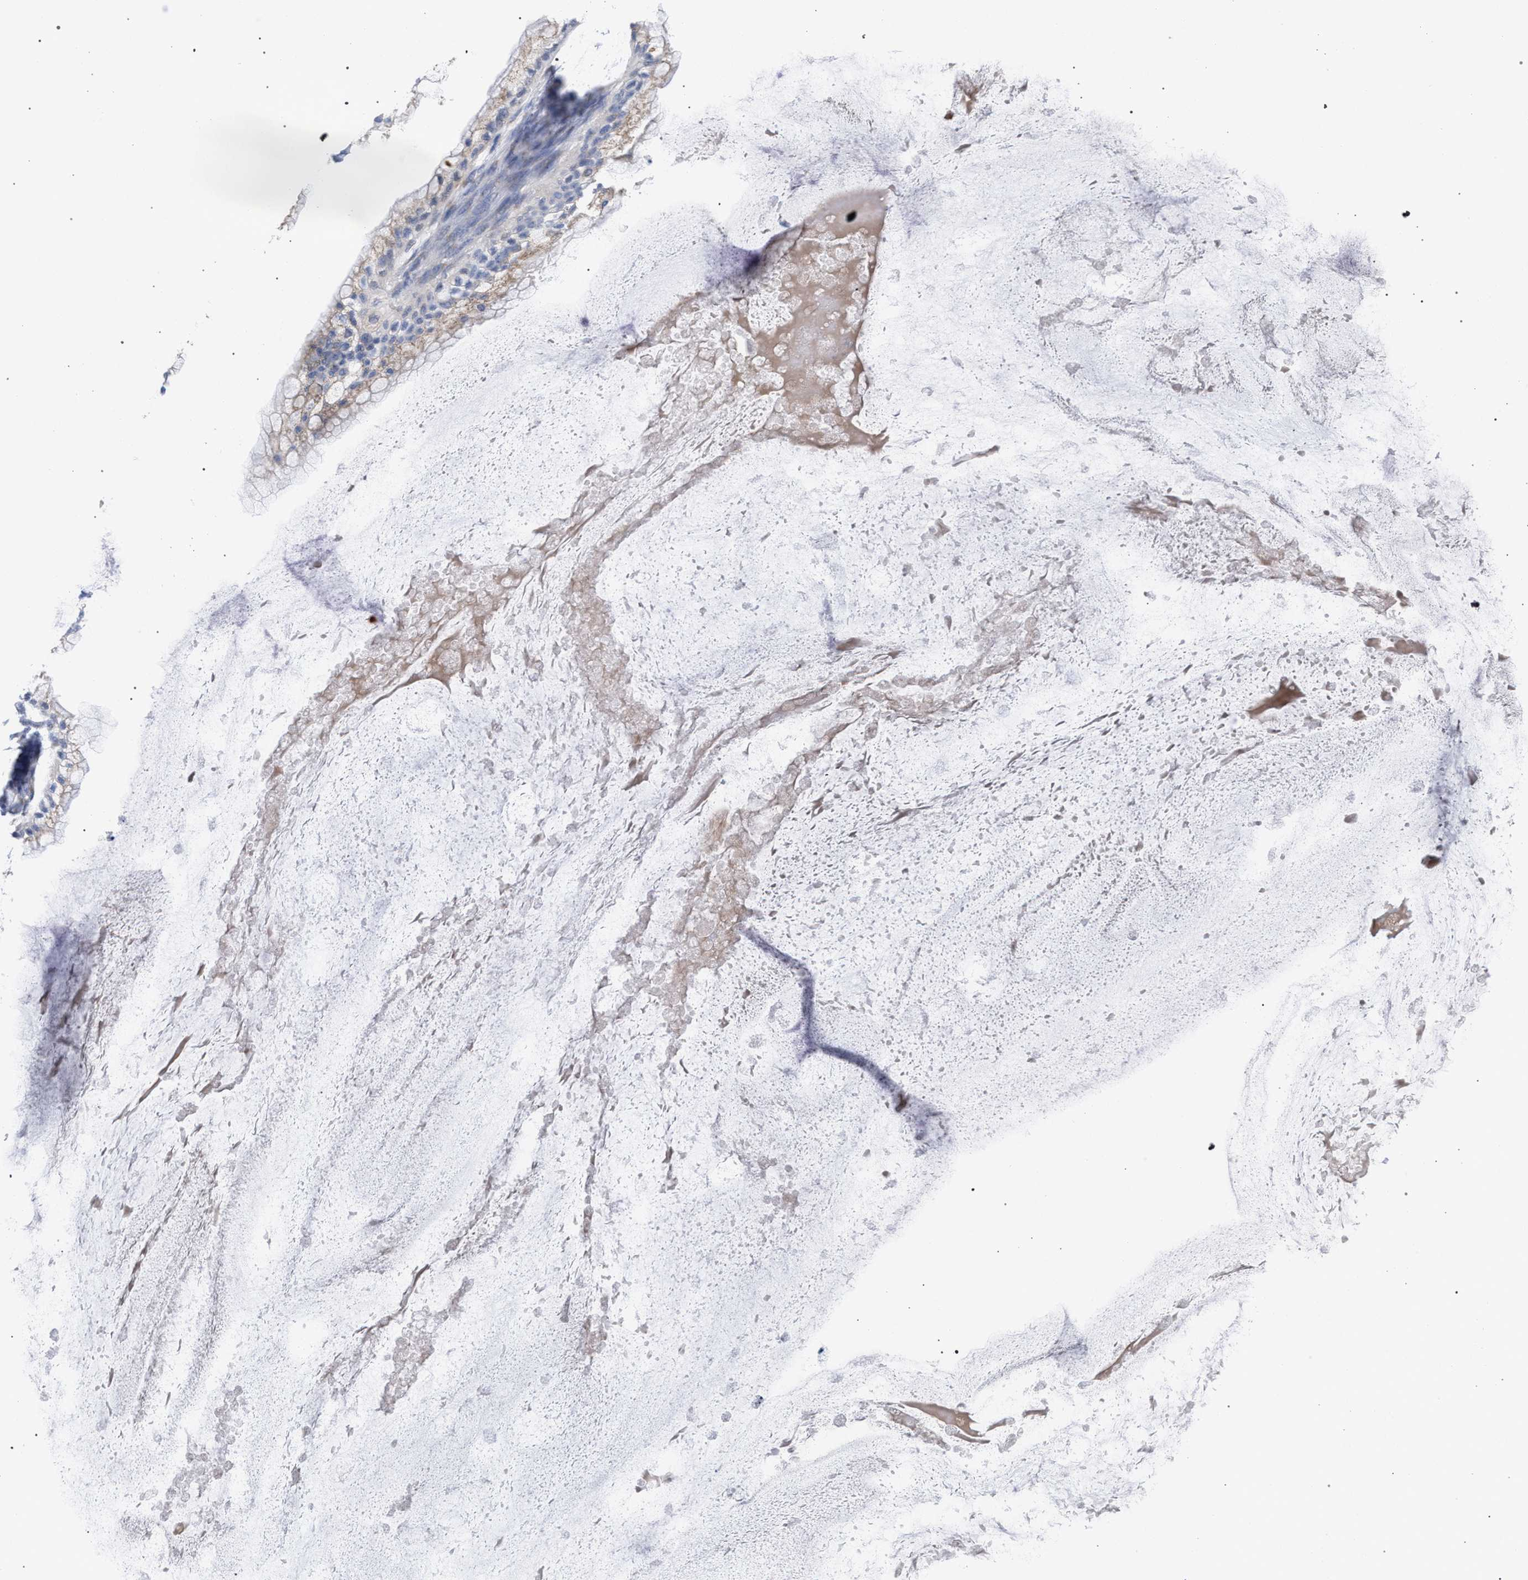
{"staining": {"intensity": "weak", "quantity": "25%-75%", "location": "cytoplasmic/membranous"}, "tissue": "ovarian cancer", "cell_type": "Tumor cells", "image_type": "cancer", "snomed": [{"axis": "morphology", "description": "Cystadenocarcinoma, mucinous, NOS"}, {"axis": "topography", "description": "Ovary"}], "caption": "Human ovarian cancer stained for a protein (brown) displays weak cytoplasmic/membranous positive expression in about 25%-75% of tumor cells.", "gene": "GOLGA2", "patient": {"sex": "female", "age": 57}}